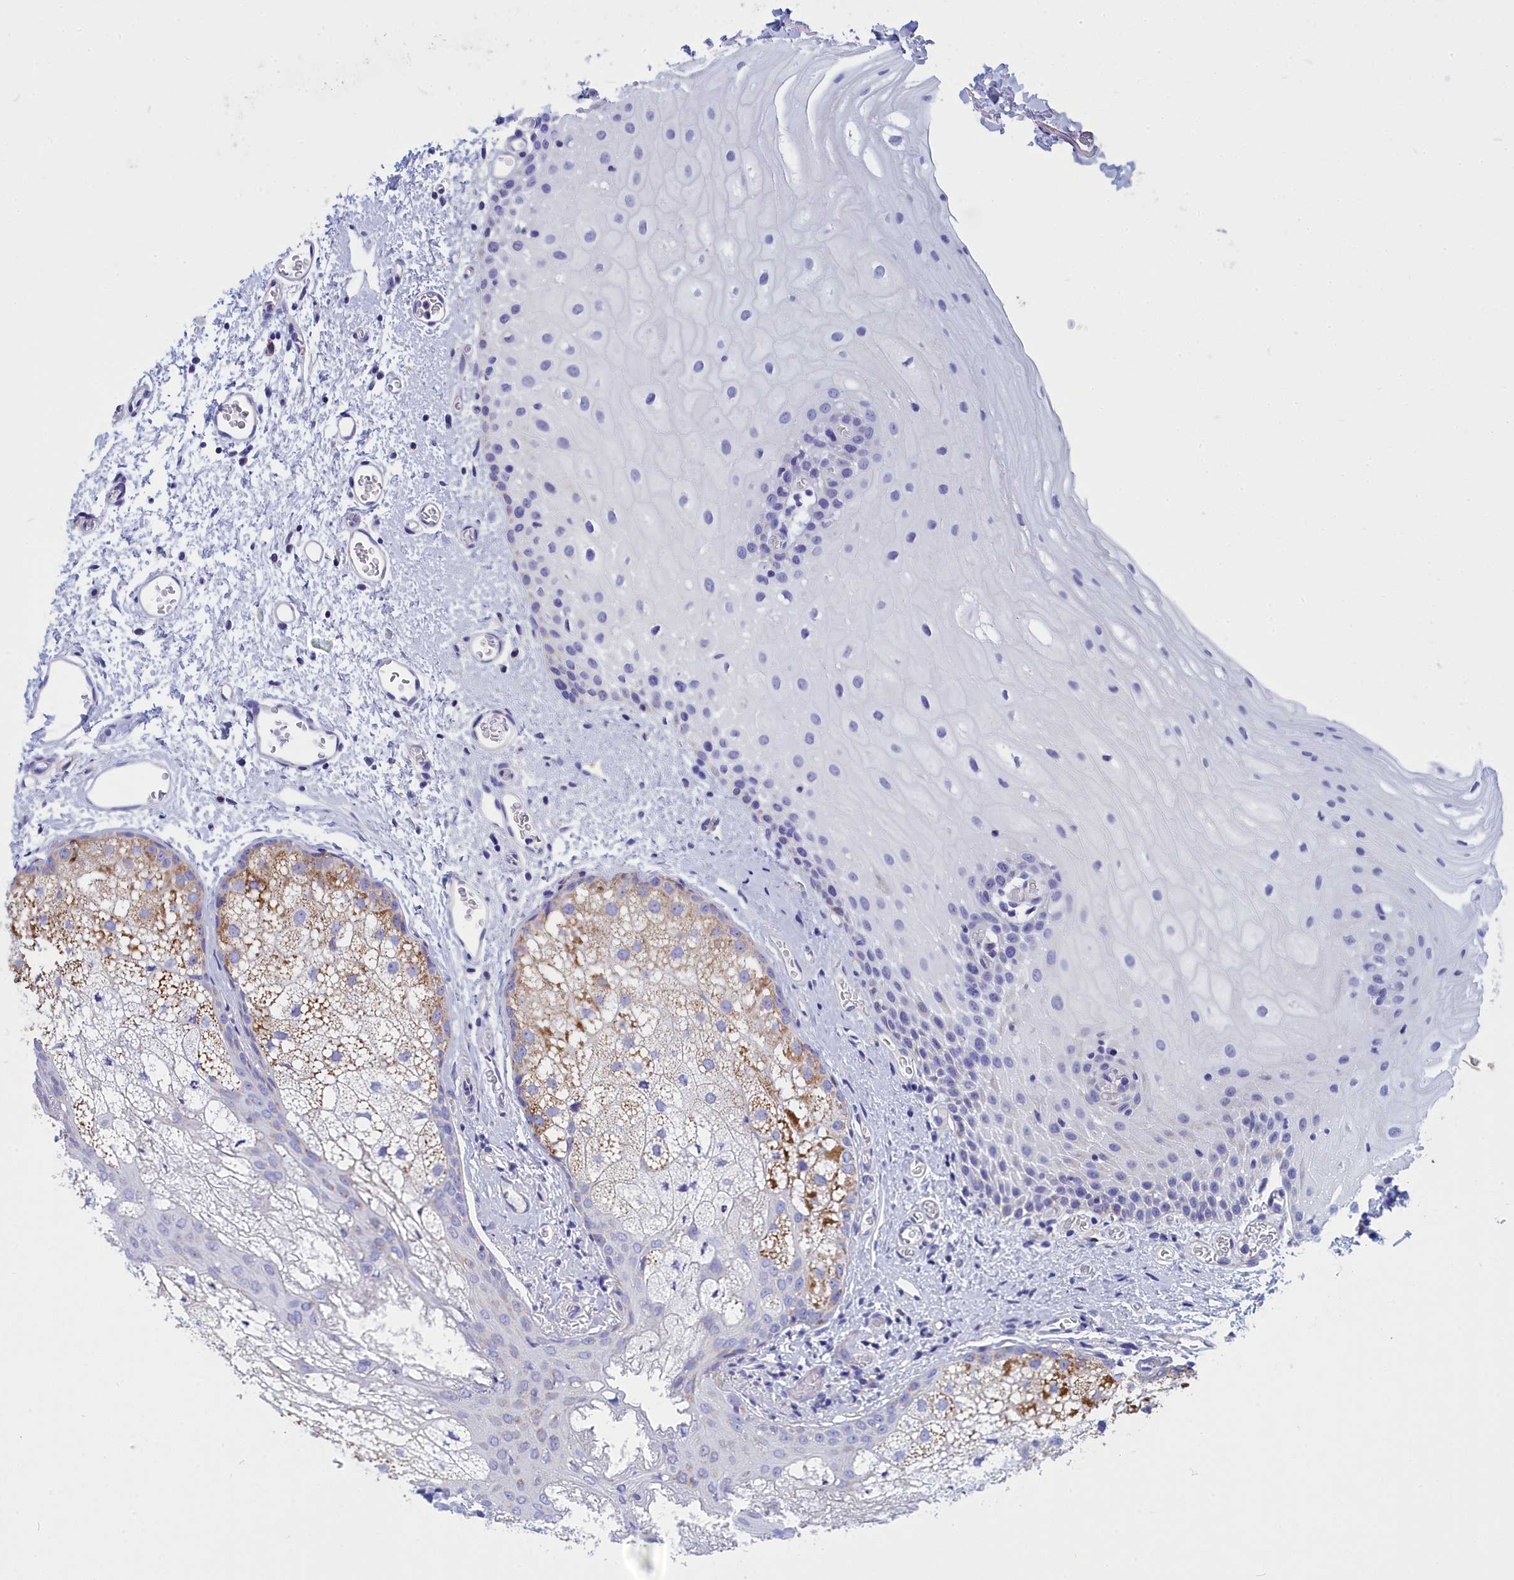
{"staining": {"intensity": "negative", "quantity": "none", "location": "none"}, "tissue": "oral mucosa", "cell_type": "Squamous epithelial cells", "image_type": "normal", "snomed": [{"axis": "morphology", "description": "Normal tissue, NOS"}, {"axis": "morphology", "description": "Squamous cell carcinoma, NOS"}, {"axis": "topography", "description": "Oral tissue"}, {"axis": "topography", "description": "Head-Neck"}], "caption": "Immunohistochemistry of benign oral mucosa demonstrates no positivity in squamous epithelial cells.", "gene": "CCRL2", "patient": {"sex": "female", "age": 70}}